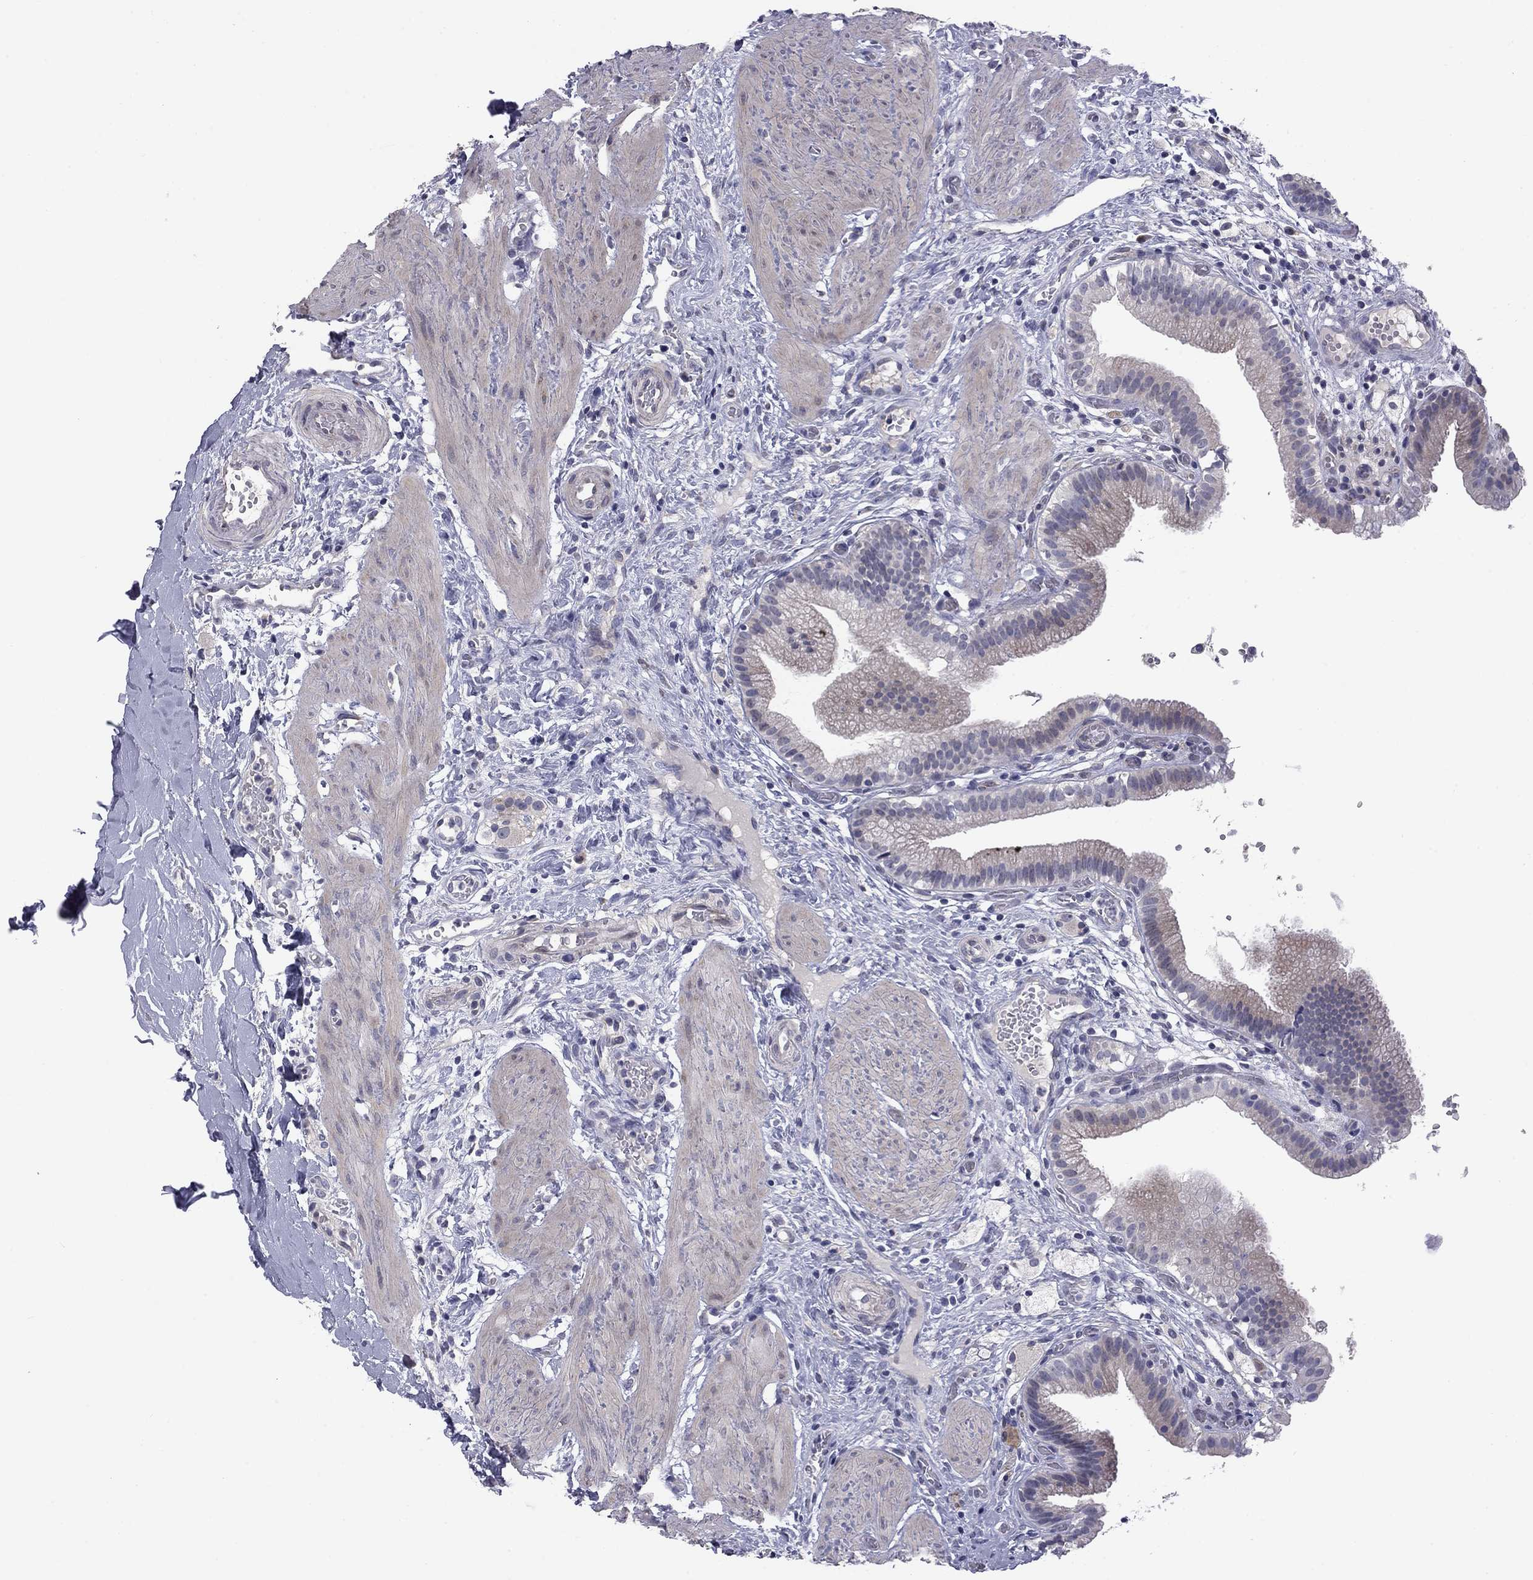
{"staining": {"intensity": "negative", "quantity": "none", "location": "none"}, "tissue": "gallbladder", "cell_type": "Glandular cells", "image_type": "normal", "snomed": [{"axis": "morphology", "description": "Normal tissue, NOS"}, {"axis": "topography", "description": "Gallbladder"}], "caption": "This is a histopathology image of immunohistochemistry staining of unremarkable gallbladder, which shows no staining in glandular cells. The staining was performed using DAB (3,3'-diaminobenzidine) to visualize the protein expression in brown, while the nuclei were stained in blue with hematoxylin (Magnification: 20x).", "gene": "PRRT2", "patient": {"sex": "female", "age": 24}}